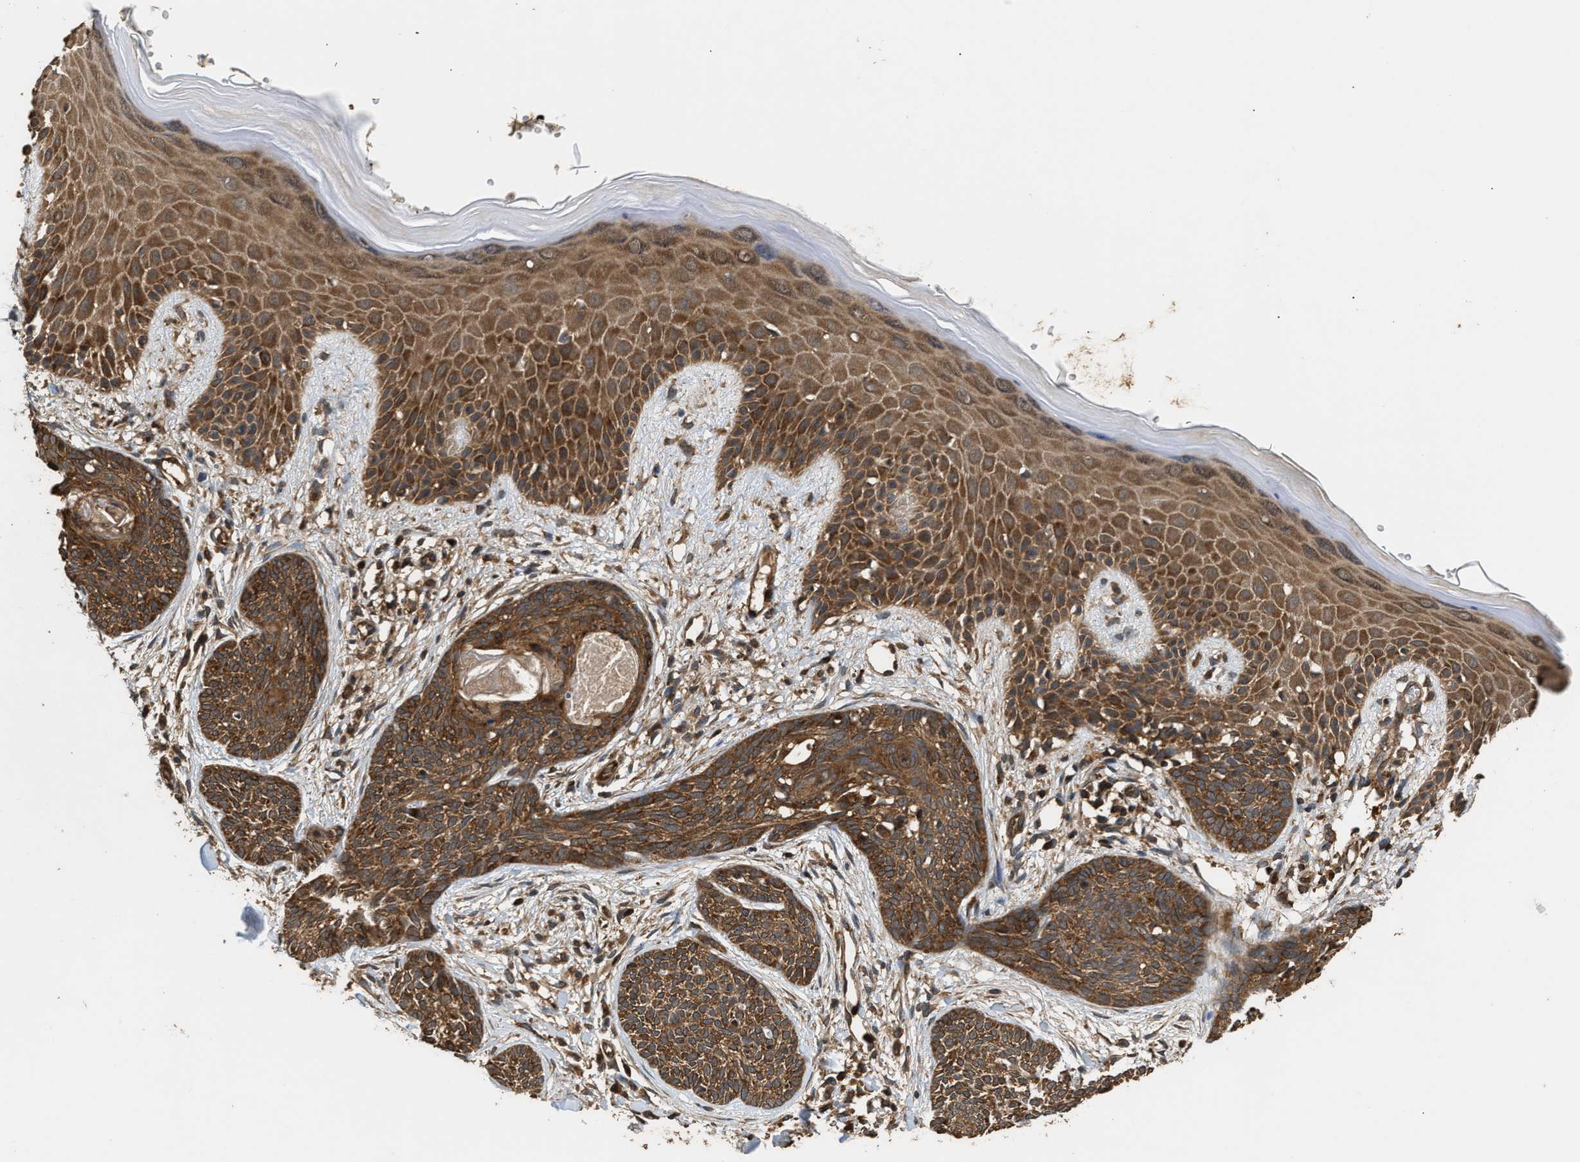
{"staining": {"intensity": "strong", "quantity": ">75%", "location": "cytoplasmic/membranous"}, "tissue": "skin cancer", "cell_type": "Tumor cells", "image_type": "cancer", "snomed": [{"axis": "morphology", "description": "Basal cell carcinoma"}, {"axis": "topography", "description": "Skin"}], "caption": "Human skin cancer stained with a protein marker reveals strong staining in tumor cells.", "gene": "DNAJC2", "patient": {"sex": "female", "age": 59}}